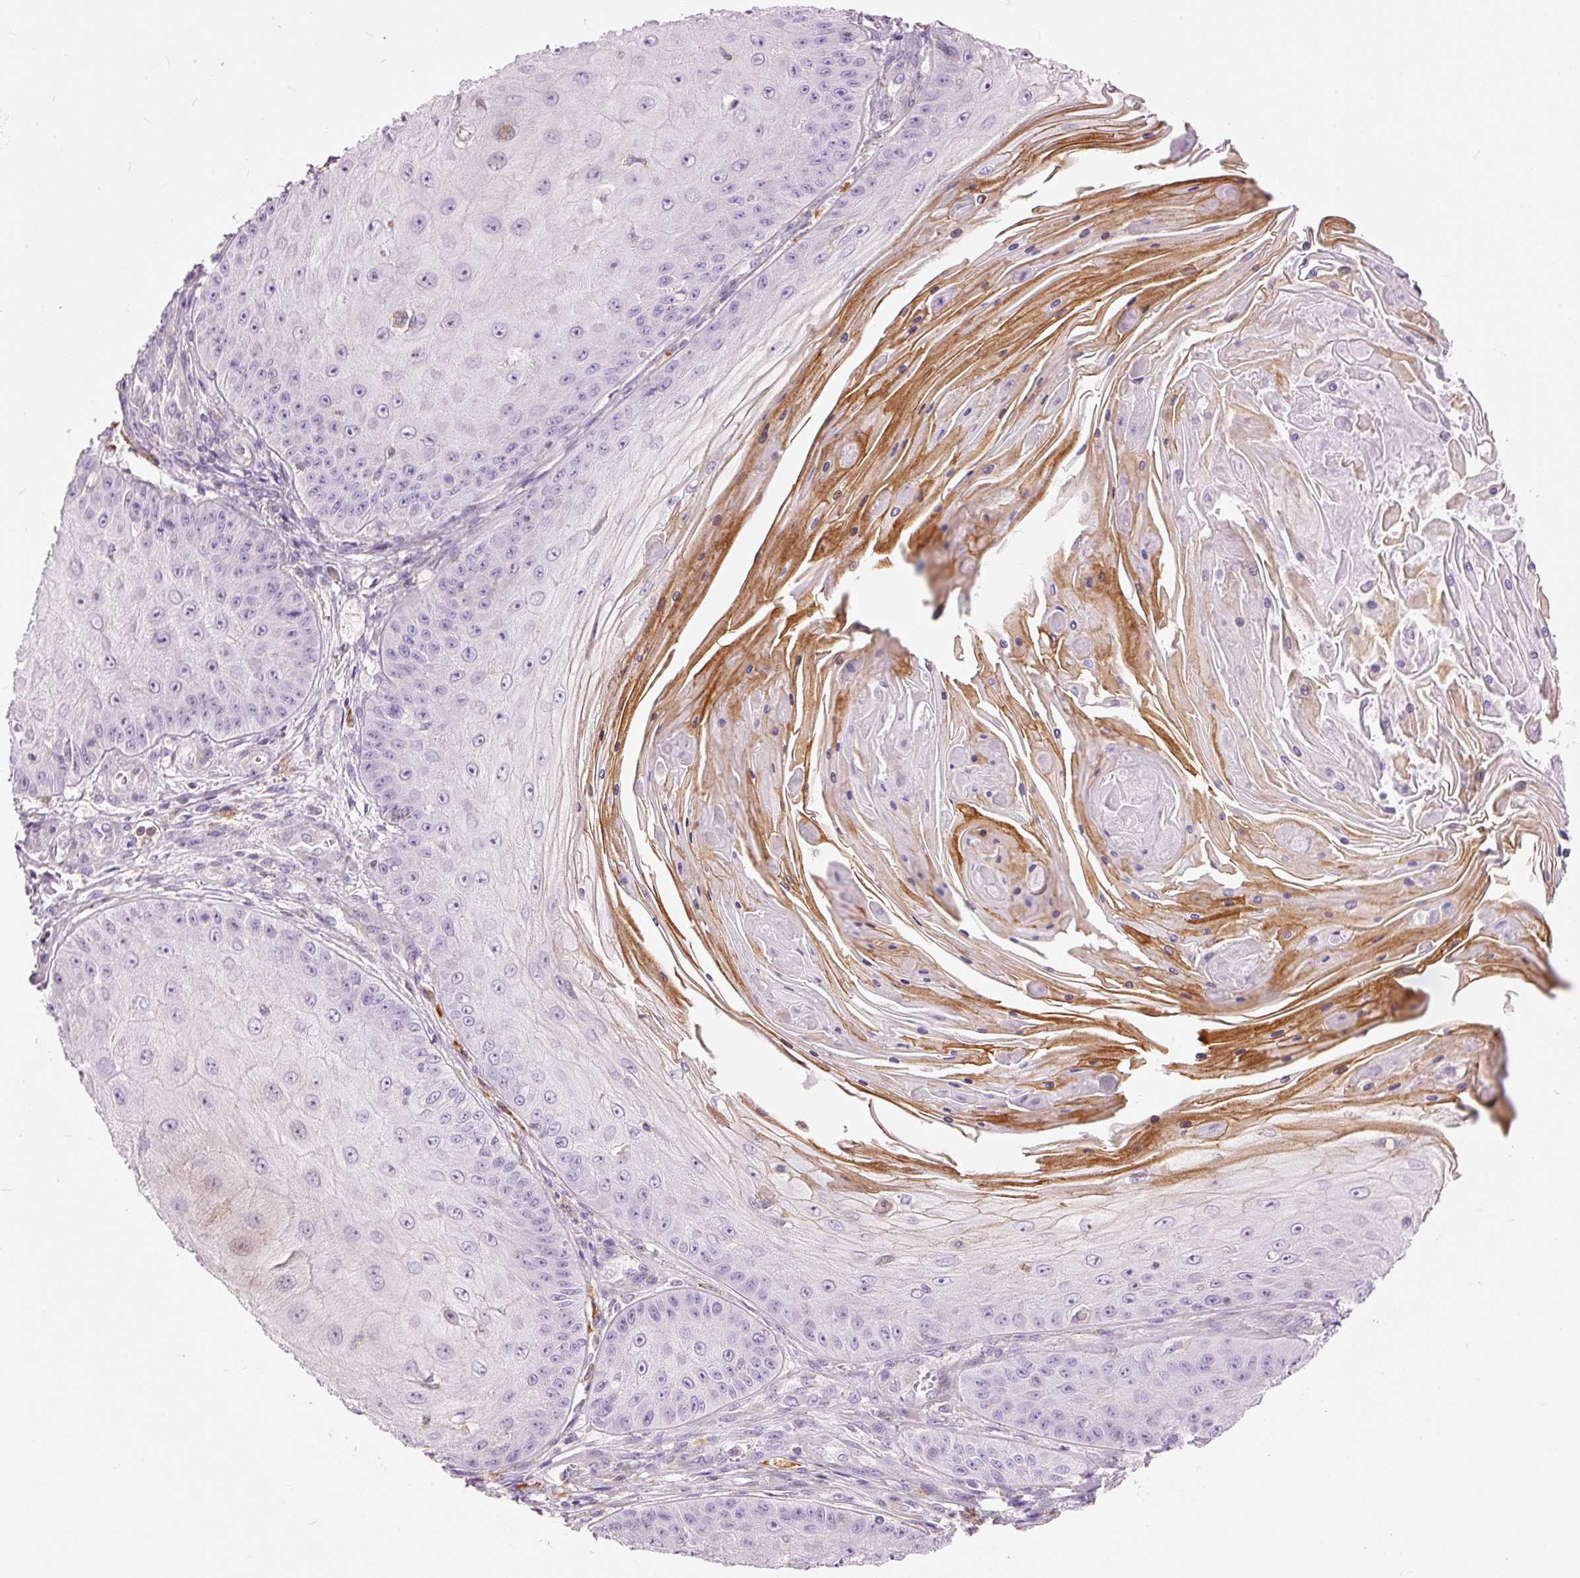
{"staining": {"intensity": "moderate", "quantity": "<25%", "location": "cytoplasmic/membranous"}, "tissue": "skin cancer", "cell_type": "Tumor cells", "image_type": "cancer", "snomed": [{"axis": "morphology", "description": "Squamous cell carcinoma, NOS"}, {"axis": "topography", "description": "Skin"}], "caption": "Immunohistochemical staining of human skin cancer (squamous cell carcinoma) reveals moderate cytoplasmic/membranous protein staining in about <25% of tumor cells. Ihc stains the protein of interest in brown and the nuclei are stained blue.", "gene": "DOK6", "patient": {"sex": "male", "age": 70}}